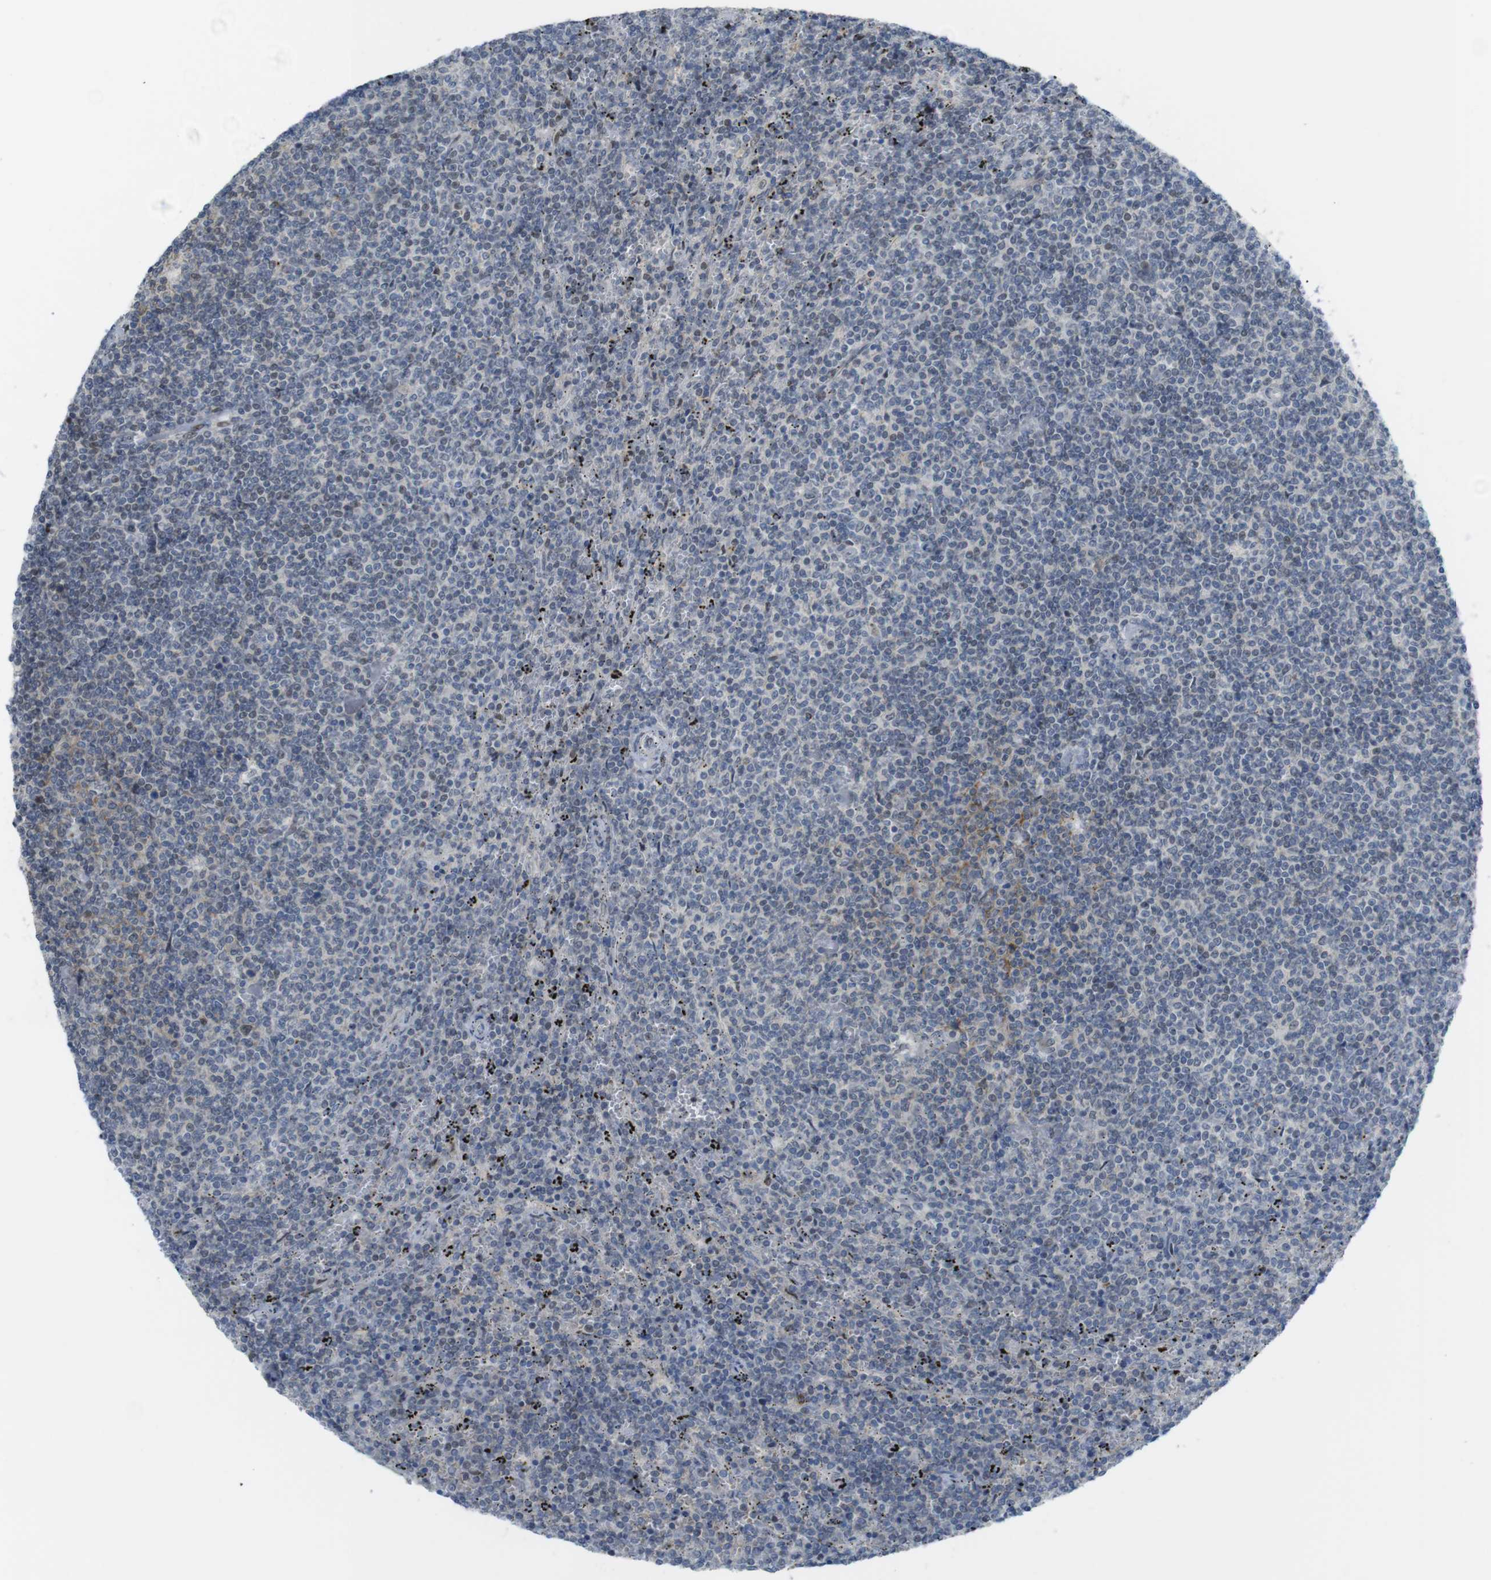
{"staining": {"intensity": "negative", "quantity": "none", "location": "none"}, "tissue": "lymphoma", "cell_type": "Tumor cells", "image_type": "cancer", "snomed": [{"axis": "morphology", "description": "Malignant lymphoma, non-Hodgkin's type, Low grade"}, {"axis": "topography", "description": "Spleen"}], "caption": "Tumor cells show no significant protein positivity in lymphoma.", "gene": "UBB", "patient": {"sex": "female", "age": 50}}